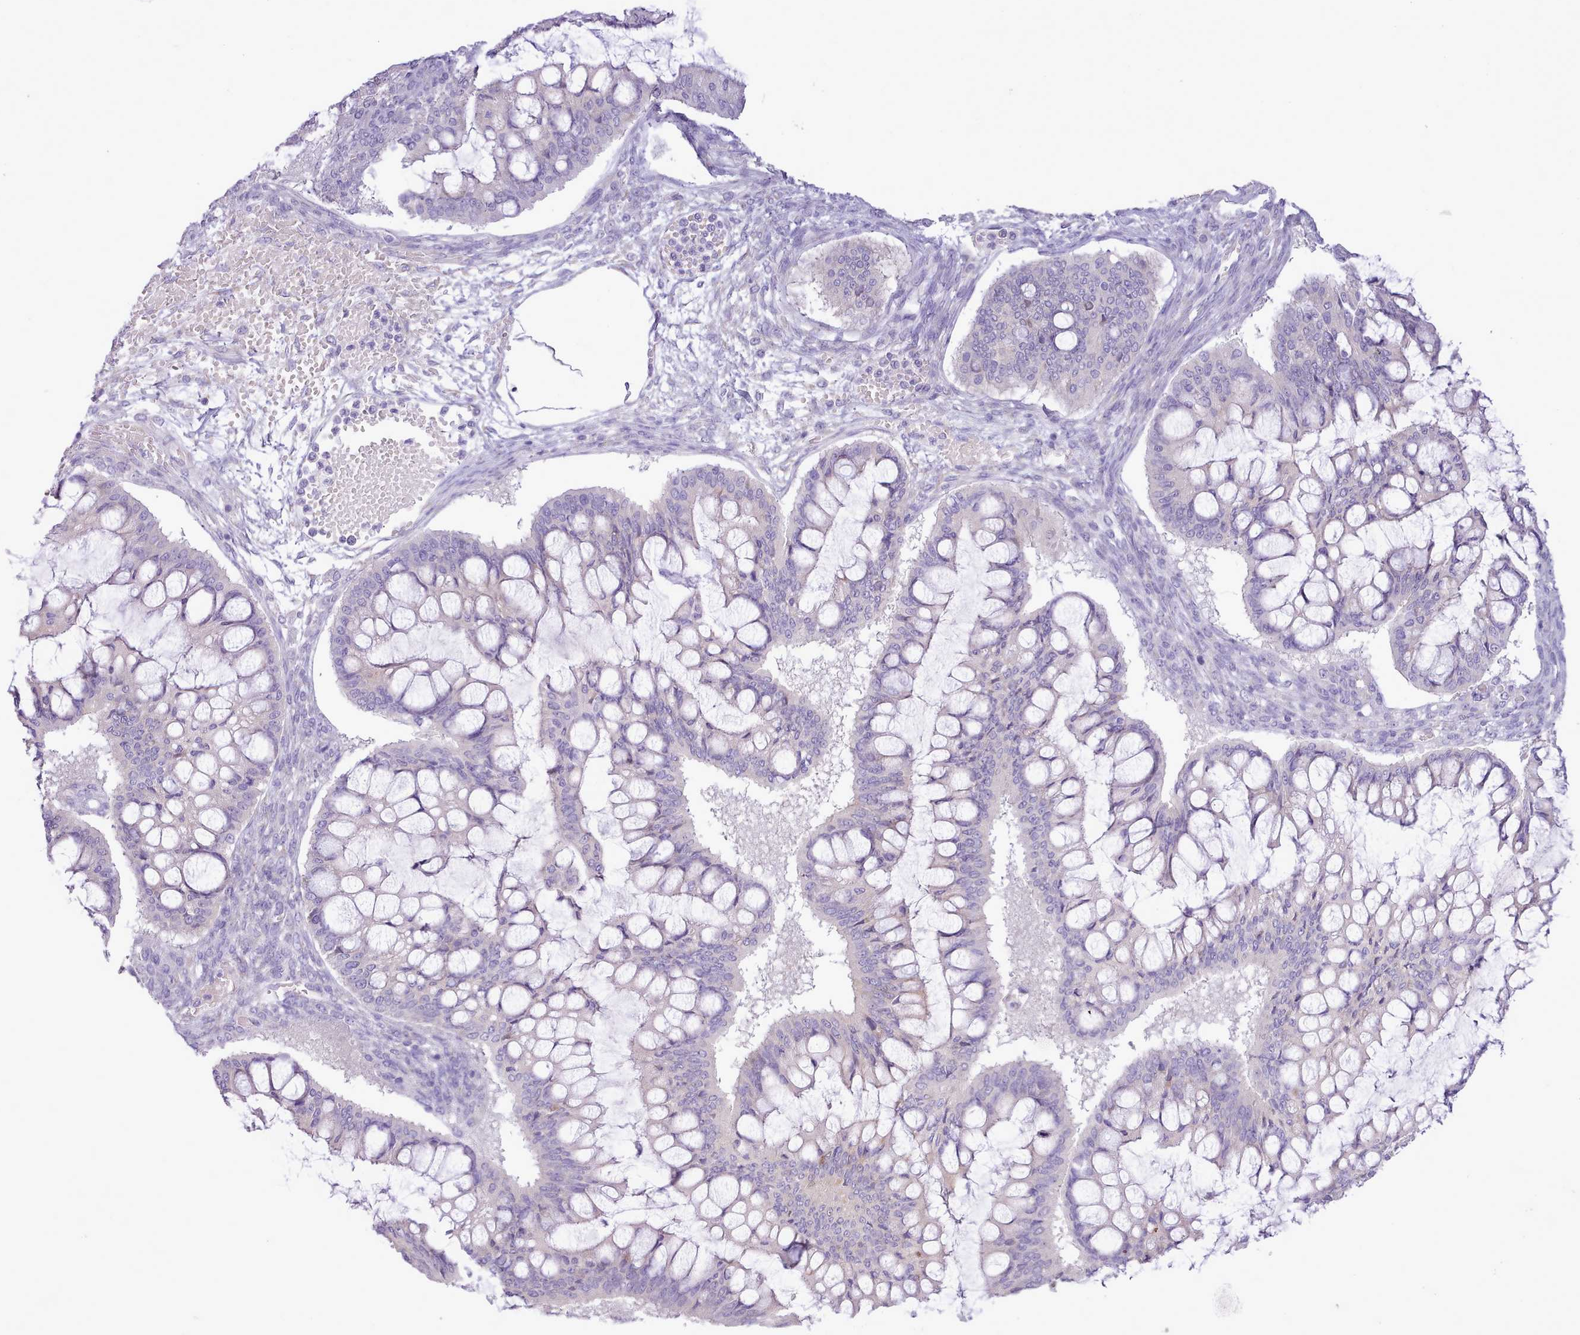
{"staining": {"intensity": "negative", "quantity": "none", "location": "none"}, "tissue": "ovarian cancer", "cell_type": "Tumor cells", "image_type": "cancer", "snomed": [{"axis": "morphology", "description": "Cystadenocarcinoma, mucinous, NOS"}, {"axis": "topography", "description": "Ovary"}], "caption": "Immunohistochemistry (IHC) micrograph of ovarian mucinous cystadenocarcinoma stained for a protein (brown), which reveals no positivity in tumor cells.", "gene": "CCL1", "patient": {"sex": "female", "age": 73}}